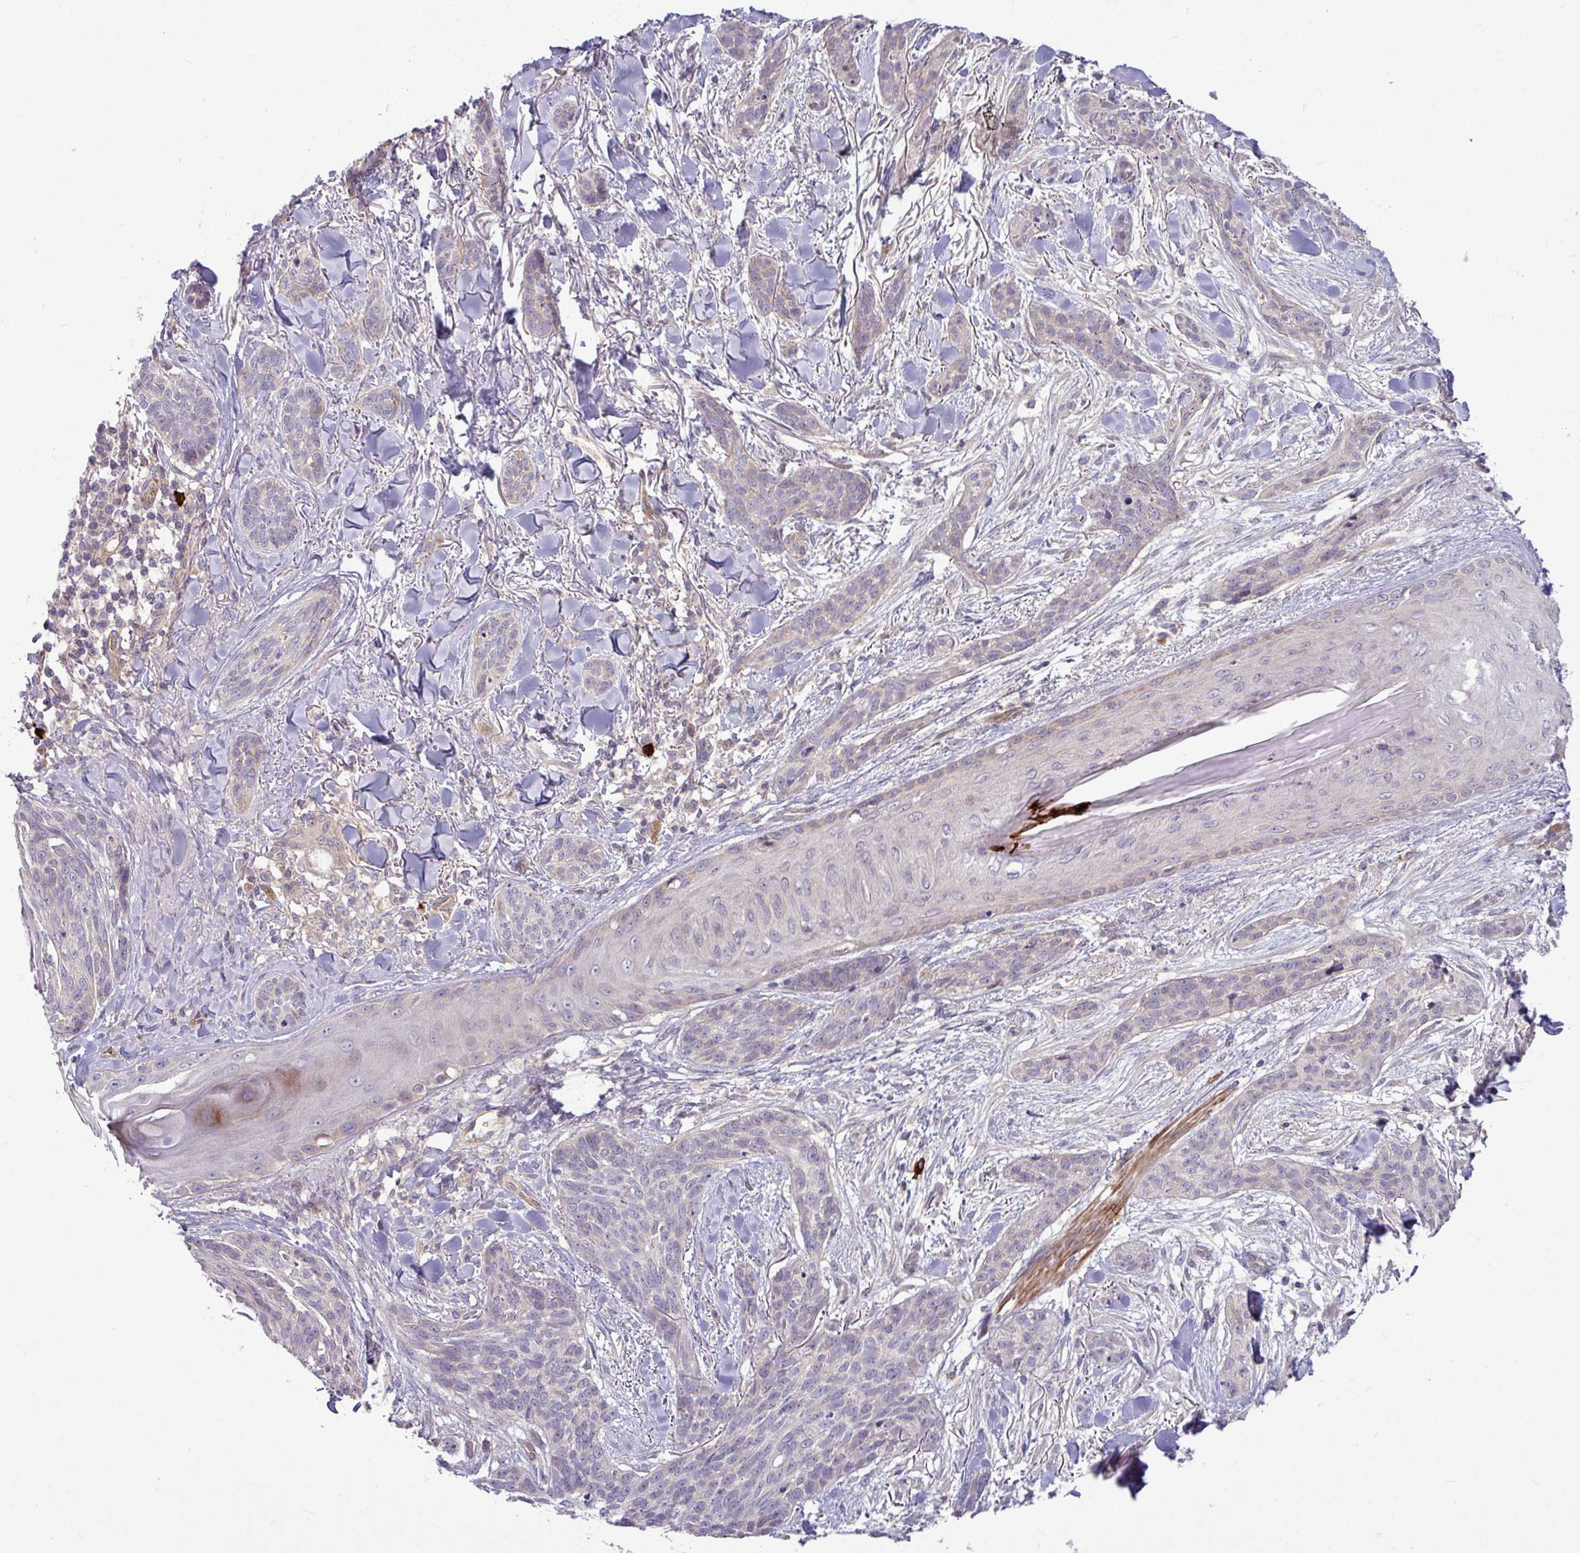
{"staining": {"intensity": "negative", "quantity": "none", "location": "none"}, "tissue": "skin cancer", "cell_type": "Tumor cells", "image_type": "cancer", "snomed": [{"axis": "morphology", "description": "Basal cell carcinoma"}, {"axis": "topography", "description": "Skin"}], "caption": "Immunohistochemistry image of neoplastic tissue: skin basal cell carcinoma stained with DAB shows no significant protein staining in tumor cells.", "gene": "B4GALNT4", "patient": {"sex": "male", "age": 52}}